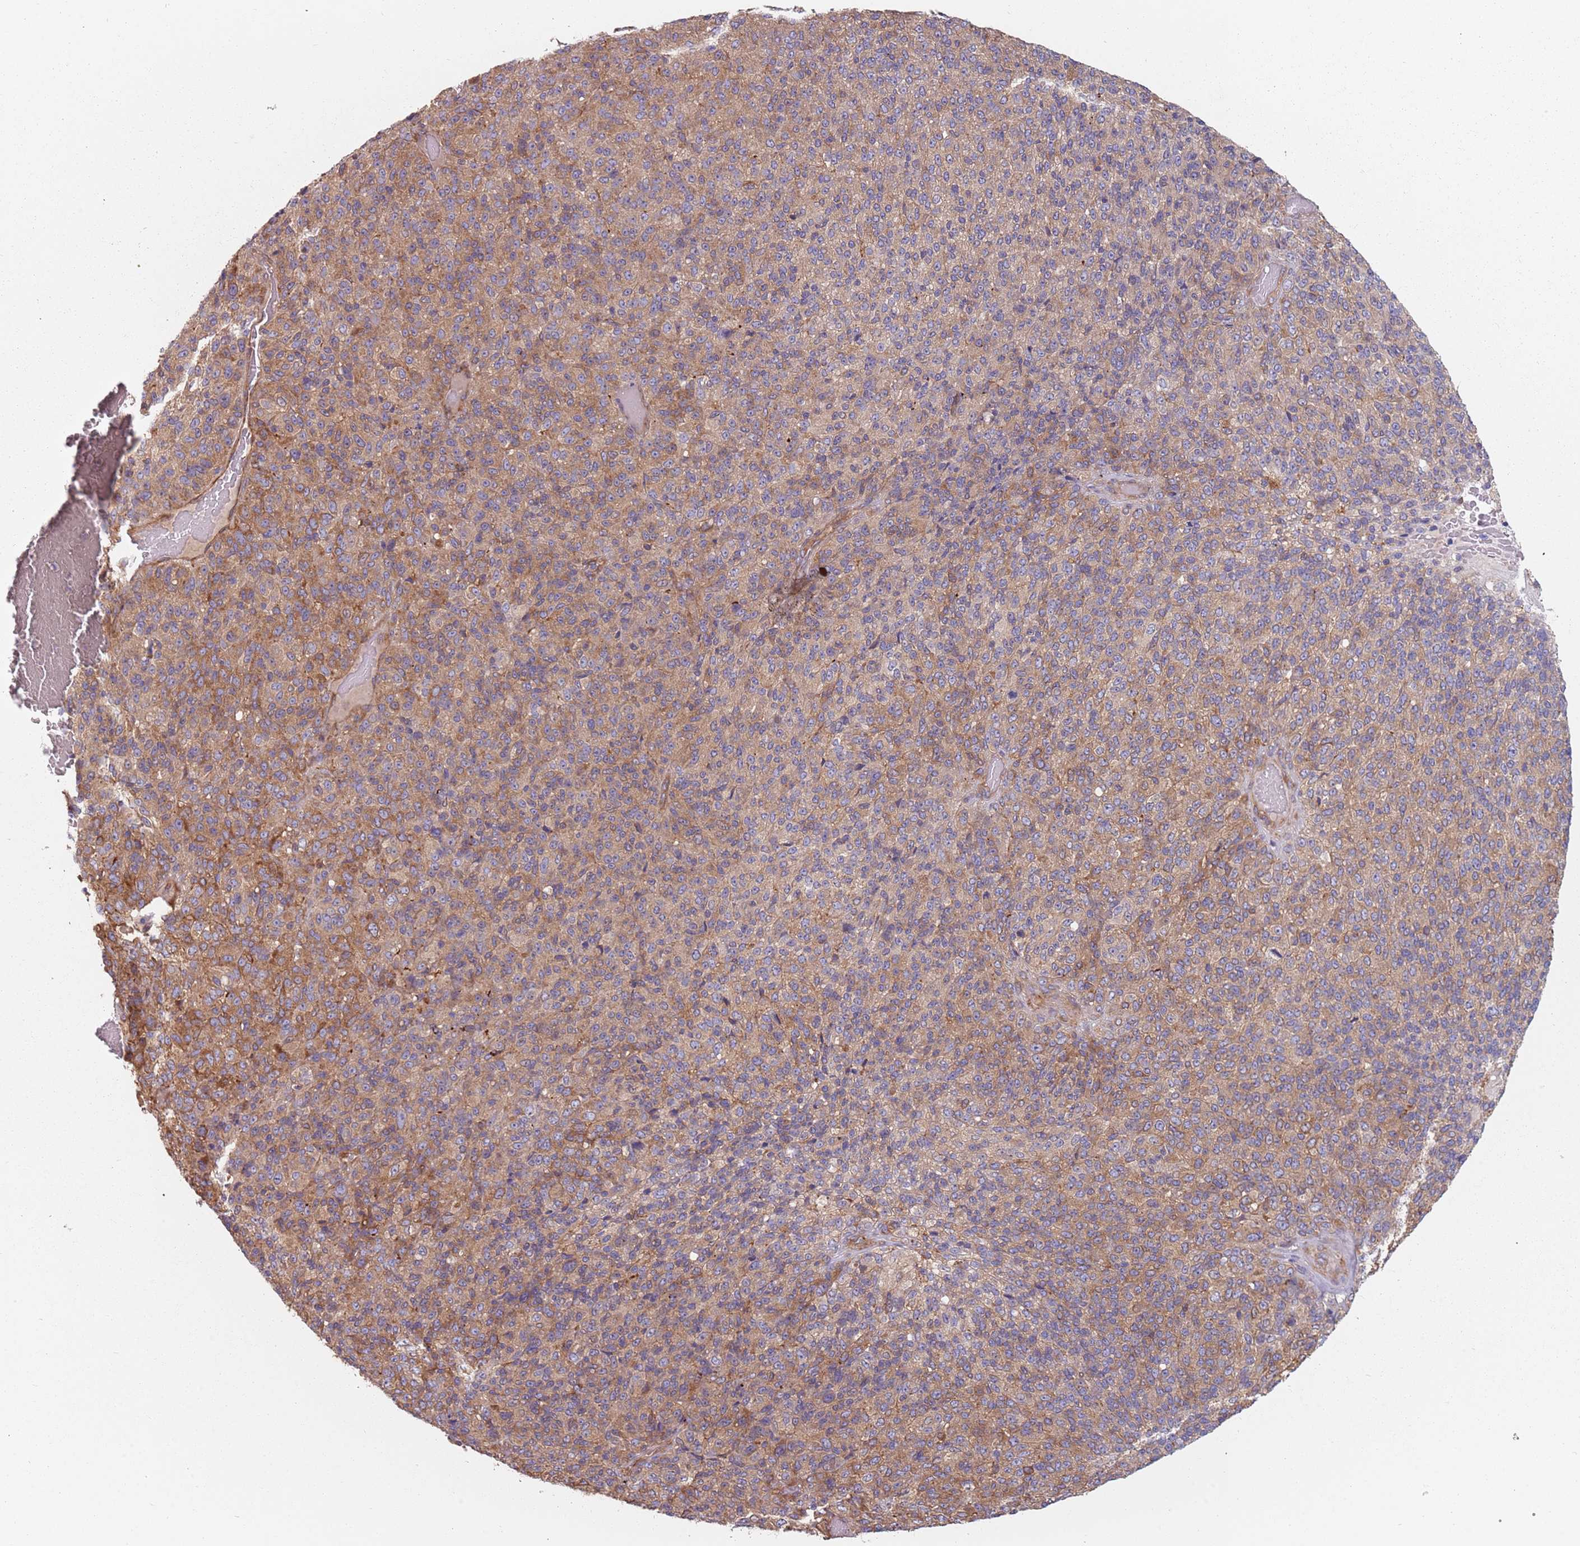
{"staining": {"intensity": "moderate", "quantity": "25%-75%", "location": "cytoplasmic/membranous"}, "tissue": "melanoma", "cell_type": "Tumor cells", "image_type": "cancer", "snomed": [{"axis": "morphology", "description": "Malignant melanoma, Metastatic site"}, {"axis": "topography", "description": "Brain"}], "caption": "Moderate cytoplasmic/membranous staining is present in about 25%-75% of tumor cells in malignant melanoma (metastatic site). (DAB (3,3'-diaminobenzidine) = brown stain, brightfield microscopy at high magnification).", "gene": "SPDL1", "patient": {"sex": "female", "age": 56}}